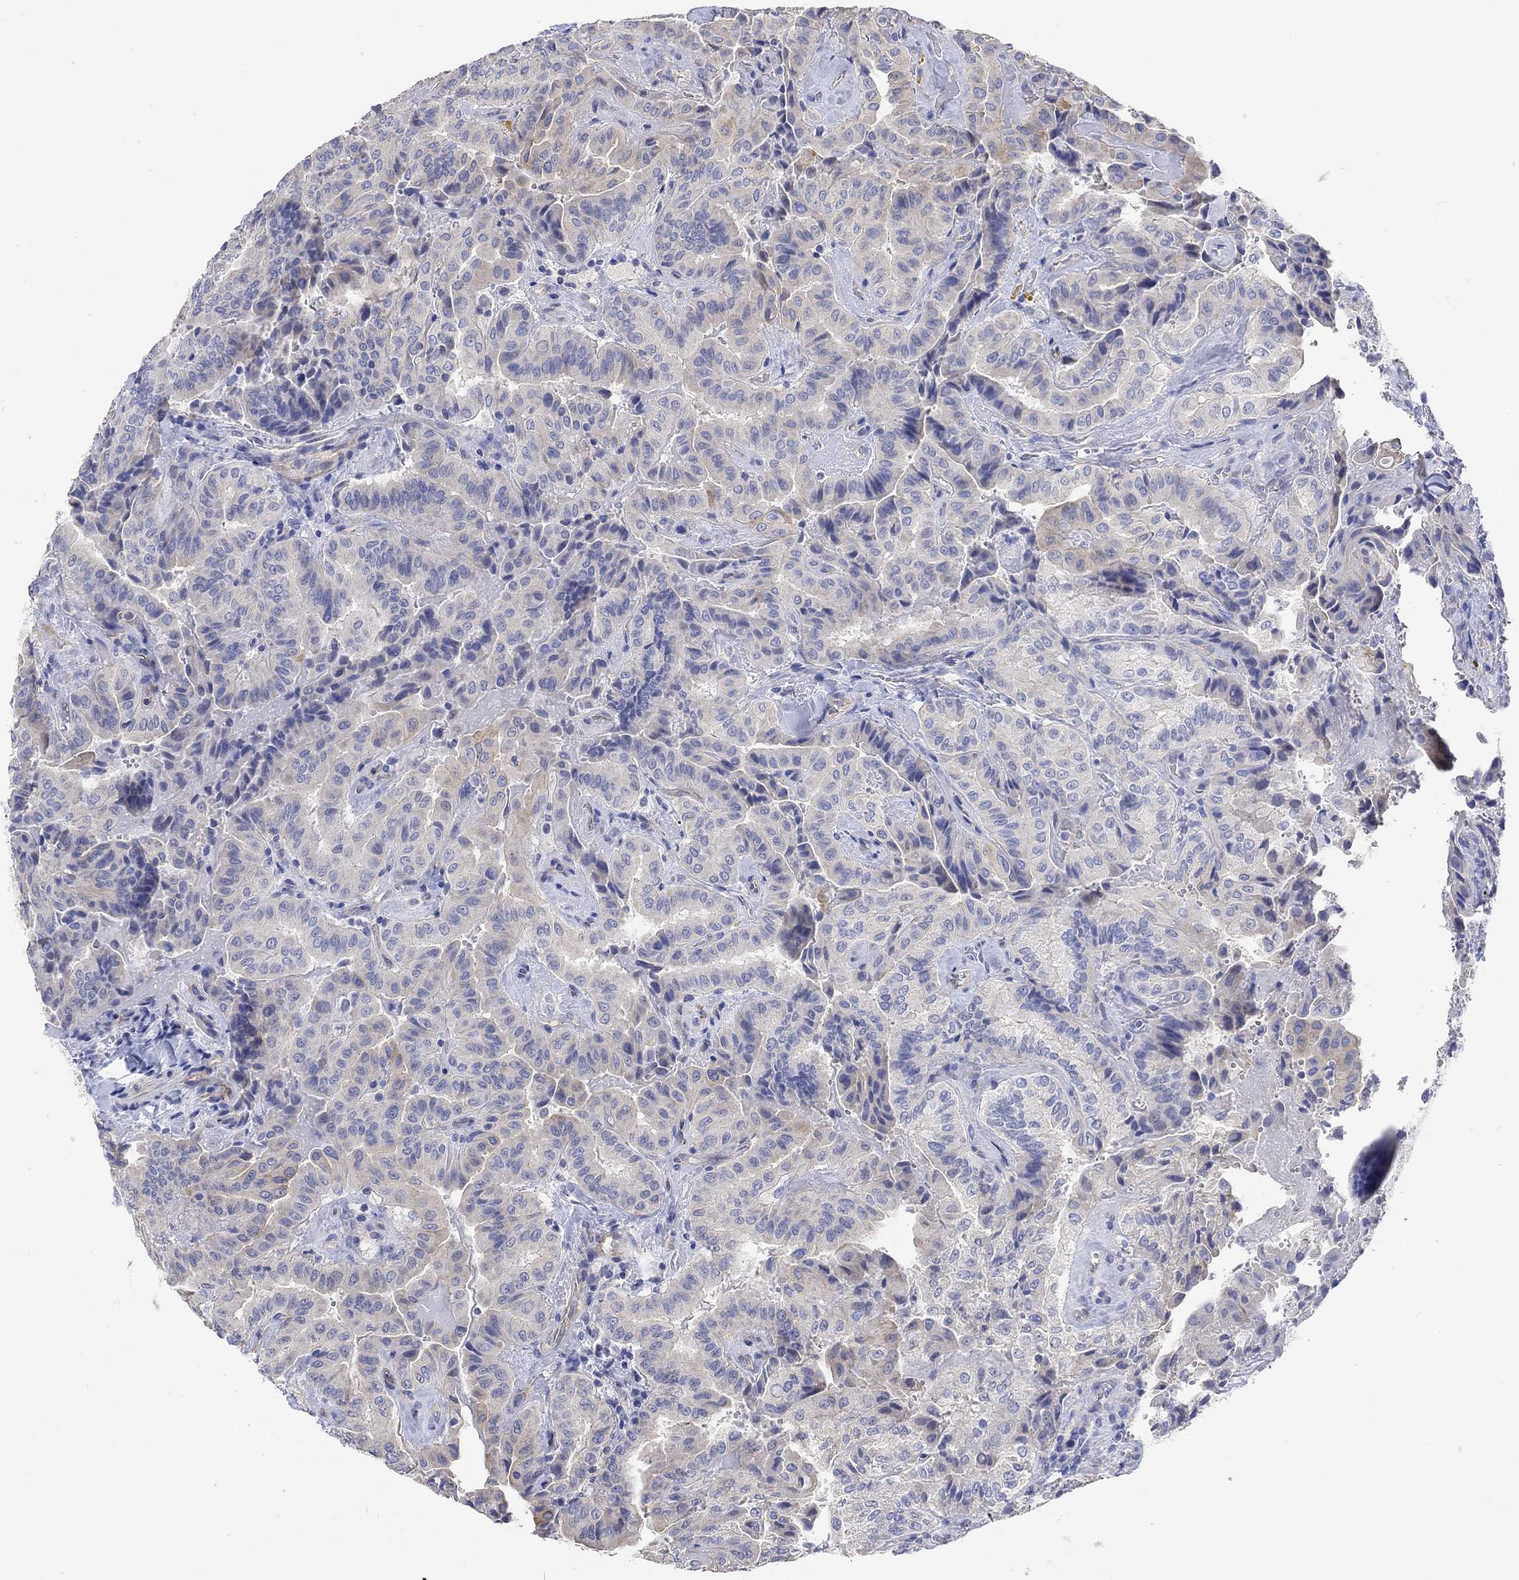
{"staining": {"intensity": "moderate", "quantity": "<25%", "location": "cytoplasmic/membranous"}, "tissue": "thyroid cancer", "cell_type": "Tumor cells", "image_type": "cancer", "snomed": [{"axis": "morphology", "description": "Papillary adenocarcinoma, NOS"}, {"axis": "topography", "description": "Thyroid gland"}], "caption": "A micrograph of thyroid cancer (papillary adenocarcinoma) stained for a protein demonstrates moderate cytoplasmic/membranous brown staining in tumor cells.", "gene": "AGRP", "patient": {"sex": "female", "age": 68}}